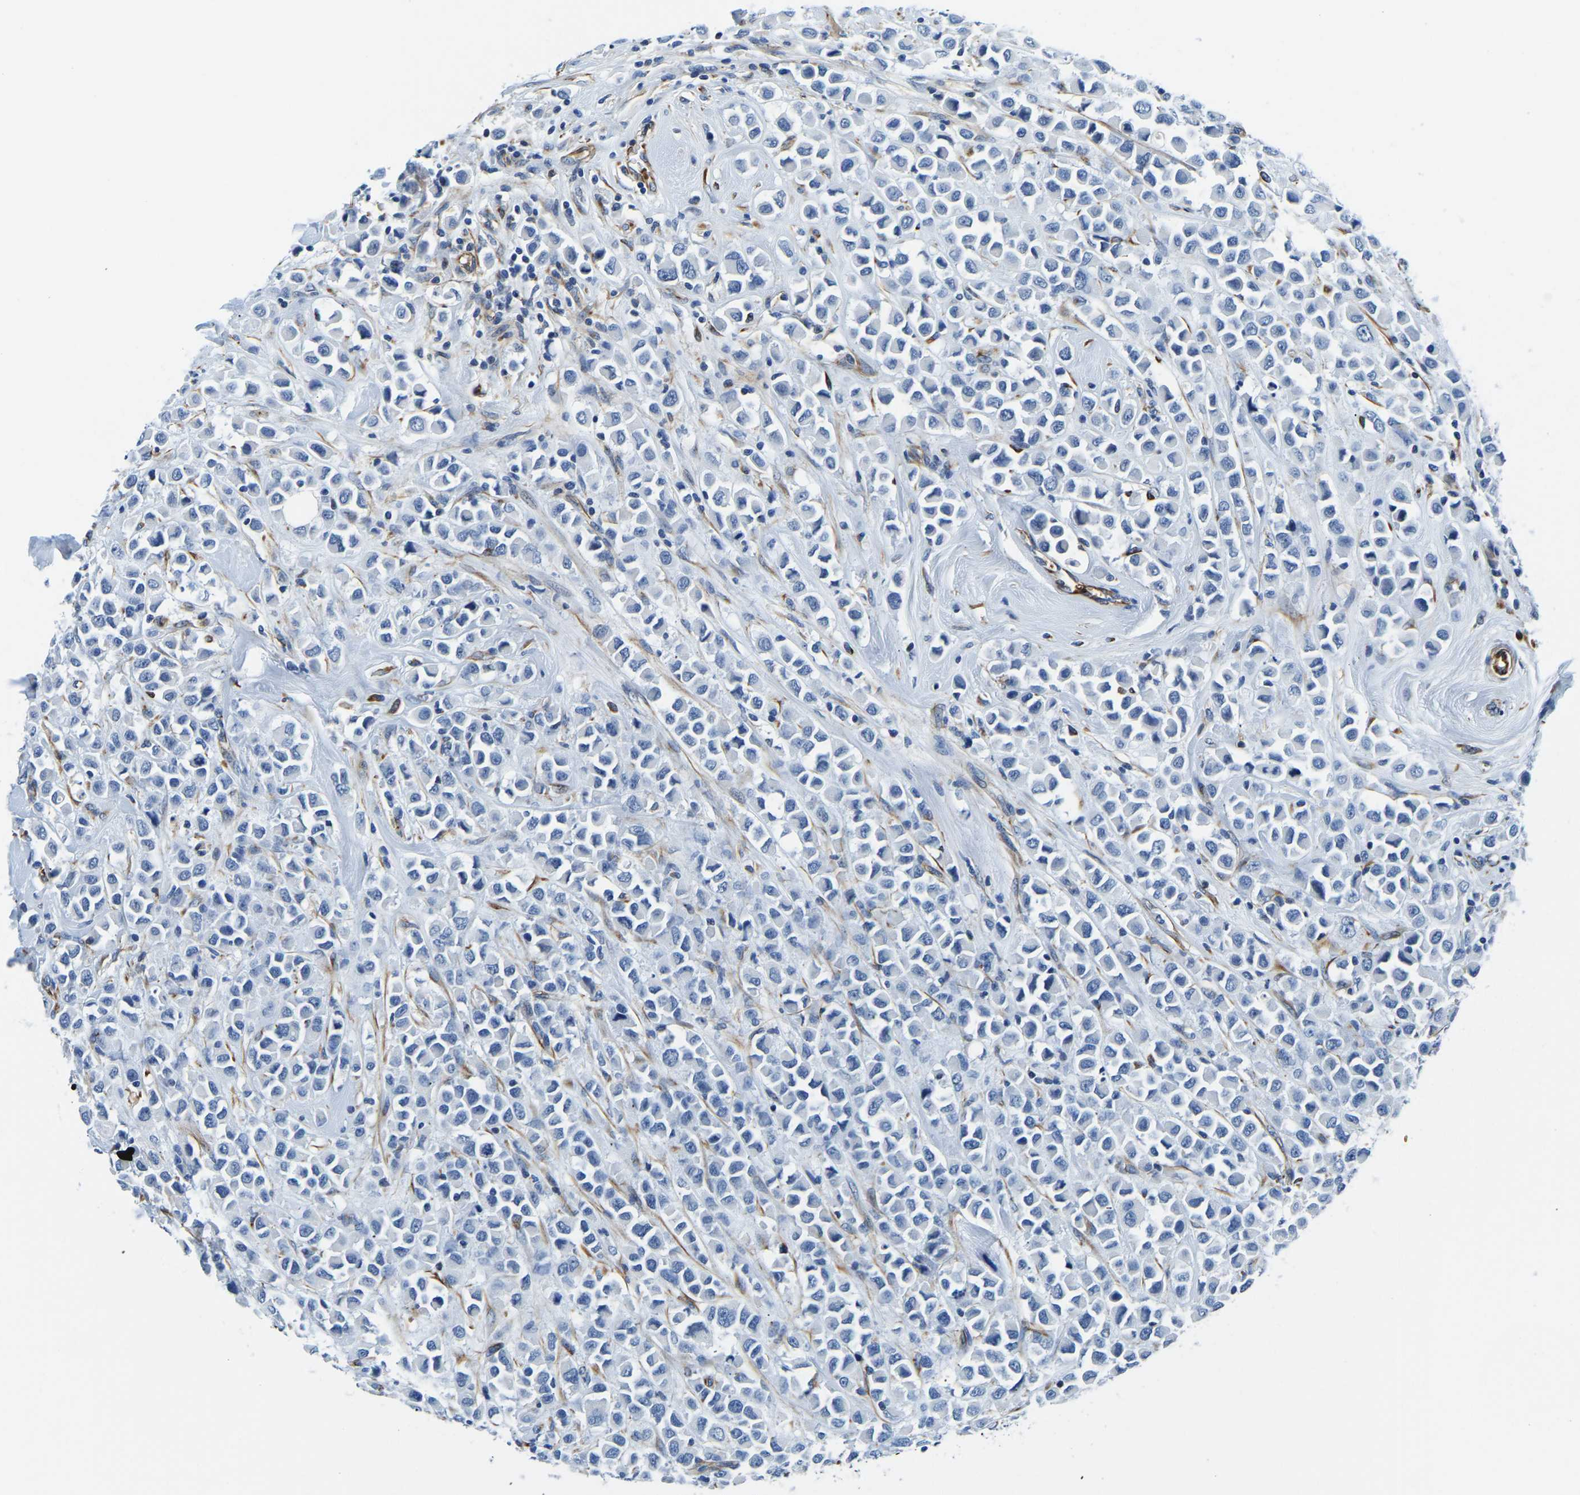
{"staining": {"intensity": "negative", "quantity": "none", "location": "none"}, "tissue": "breast cancer", "cell_type": "Tumor cells", "image_type": "cancer", "snomed": [{"axis": "morphology", "description": "Duct carcinoma"}, {"axis": "topography", "description": "Breast"}], "caption": "DAB (3,3'-diaminobenzidine) immunohistochemical staining of infiltrating ductal carcinoma (breast) reveals no significant positivity in tumor cells.", "gene": "MS4A3", "patient": {"sex": "female", "age": 61}}